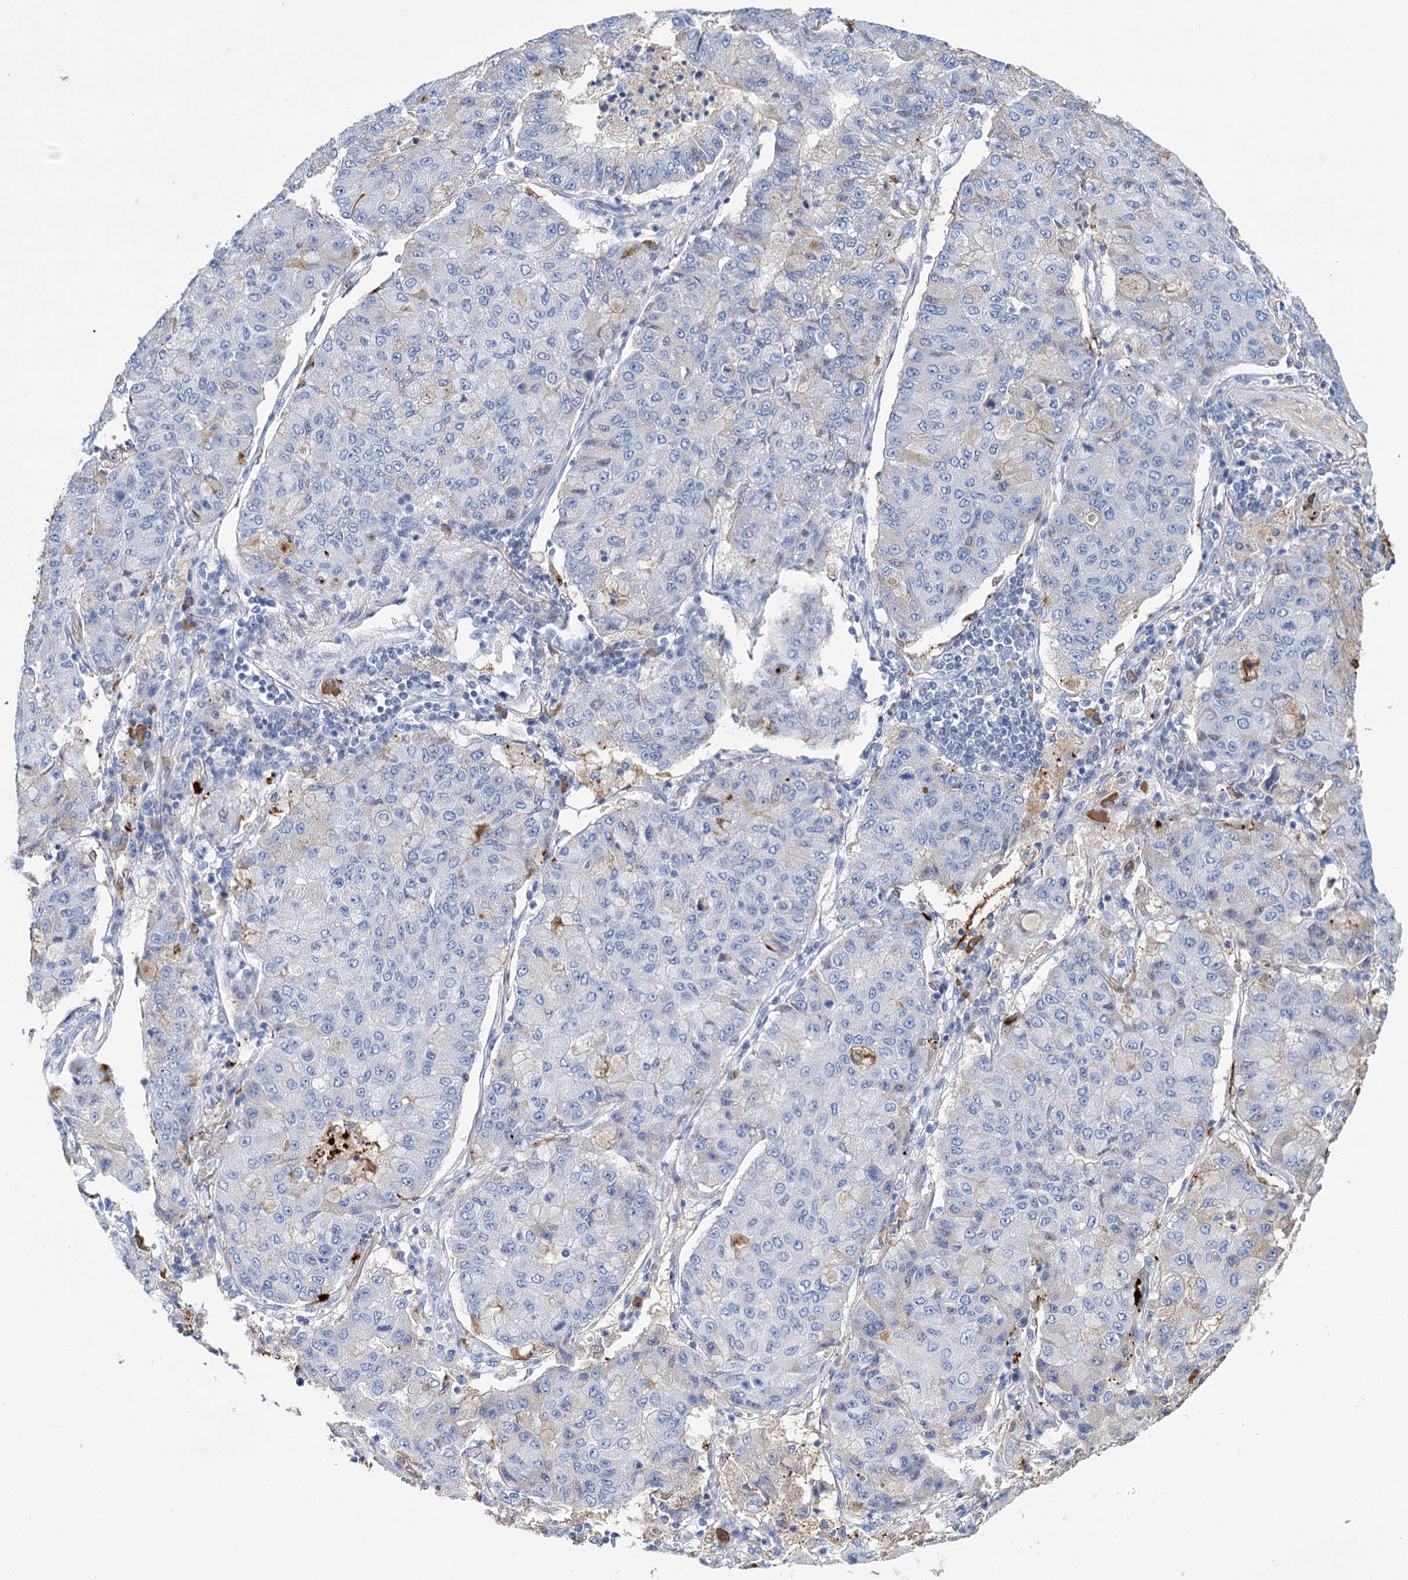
{"staining": {"intensity": "negative", "quantity": "none", "location": "none"}, "tissue": "lung cancer", "cell_type": "Tumor cells", "image_type": "cancer", "snomed": [{"axis": "morphology", "description": "Squamous cell carcinoma, NOS"}, {"axis": "topography", "description": "Lung"}], "caption": "Protein analysis of lung squamous cell carcinoma reveals no significant expression in tumor cells.", "gene": "FBXW12", "patient": {"sex": "male", "age": 74}}